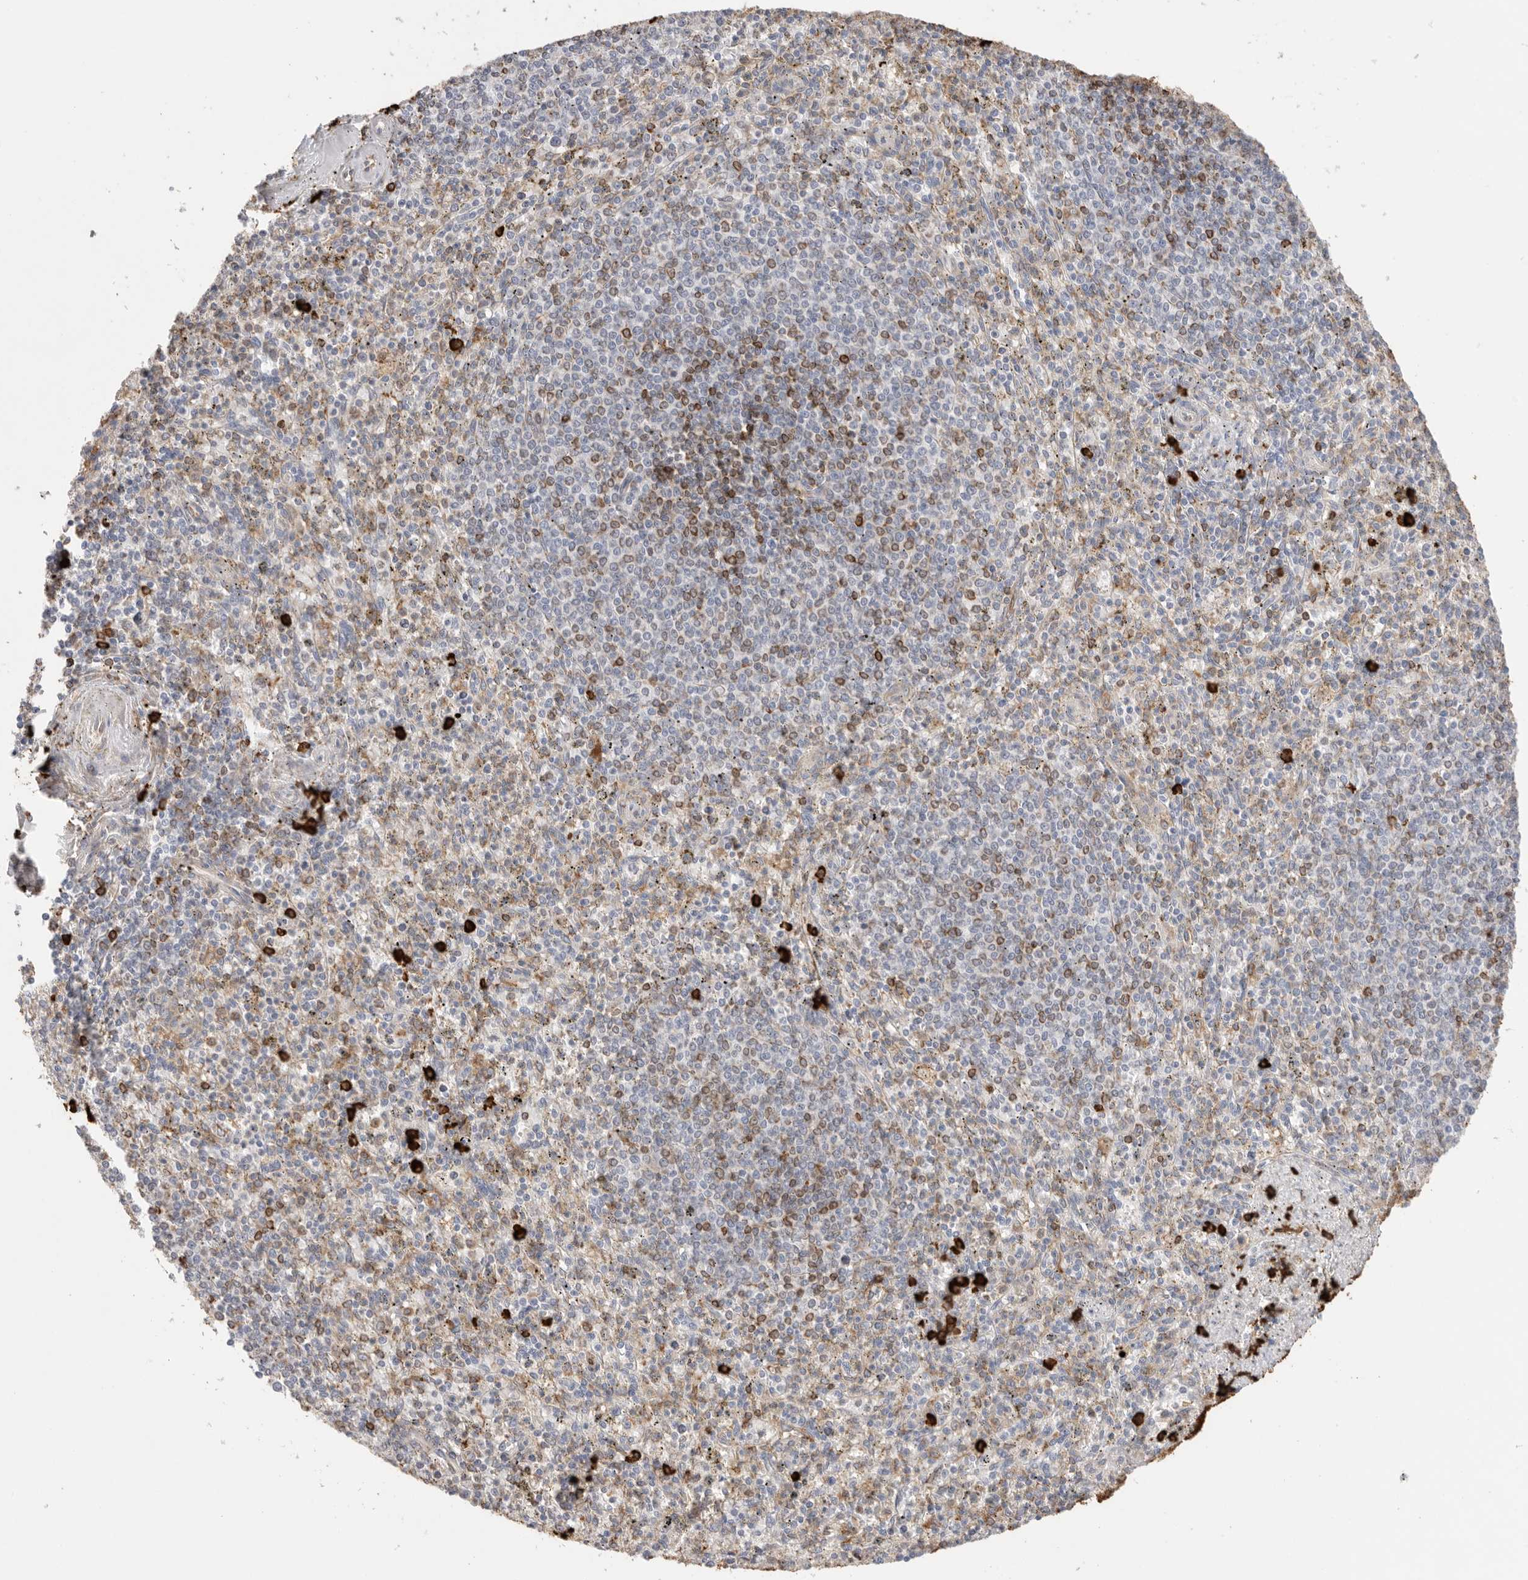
{"staining": {"intensity": "strong", "quantity": "<25%", "location": "cytoplasmic/membranous"}, "tissue": "spleen", "cell_type": "Cells in red pulp", "image_type": "normal", "snomed": [{"axis": "morphology", "description": "Normal tissue, NOS"}, {"axis": "topography", "description": "Spleen"}], "caption": "Immunohistochemical staining of unremarkable human spleen displays <25% levels of strong cytoplasmic/membranous protein positivity in about <25% of cells in red pulp. (DAB (3,3'-diaminobenzidine) IHC with brightfield microscopy, high magnification).", "gene": "BLOC1S5", "patient": {"sex": "male", "age": 72}}